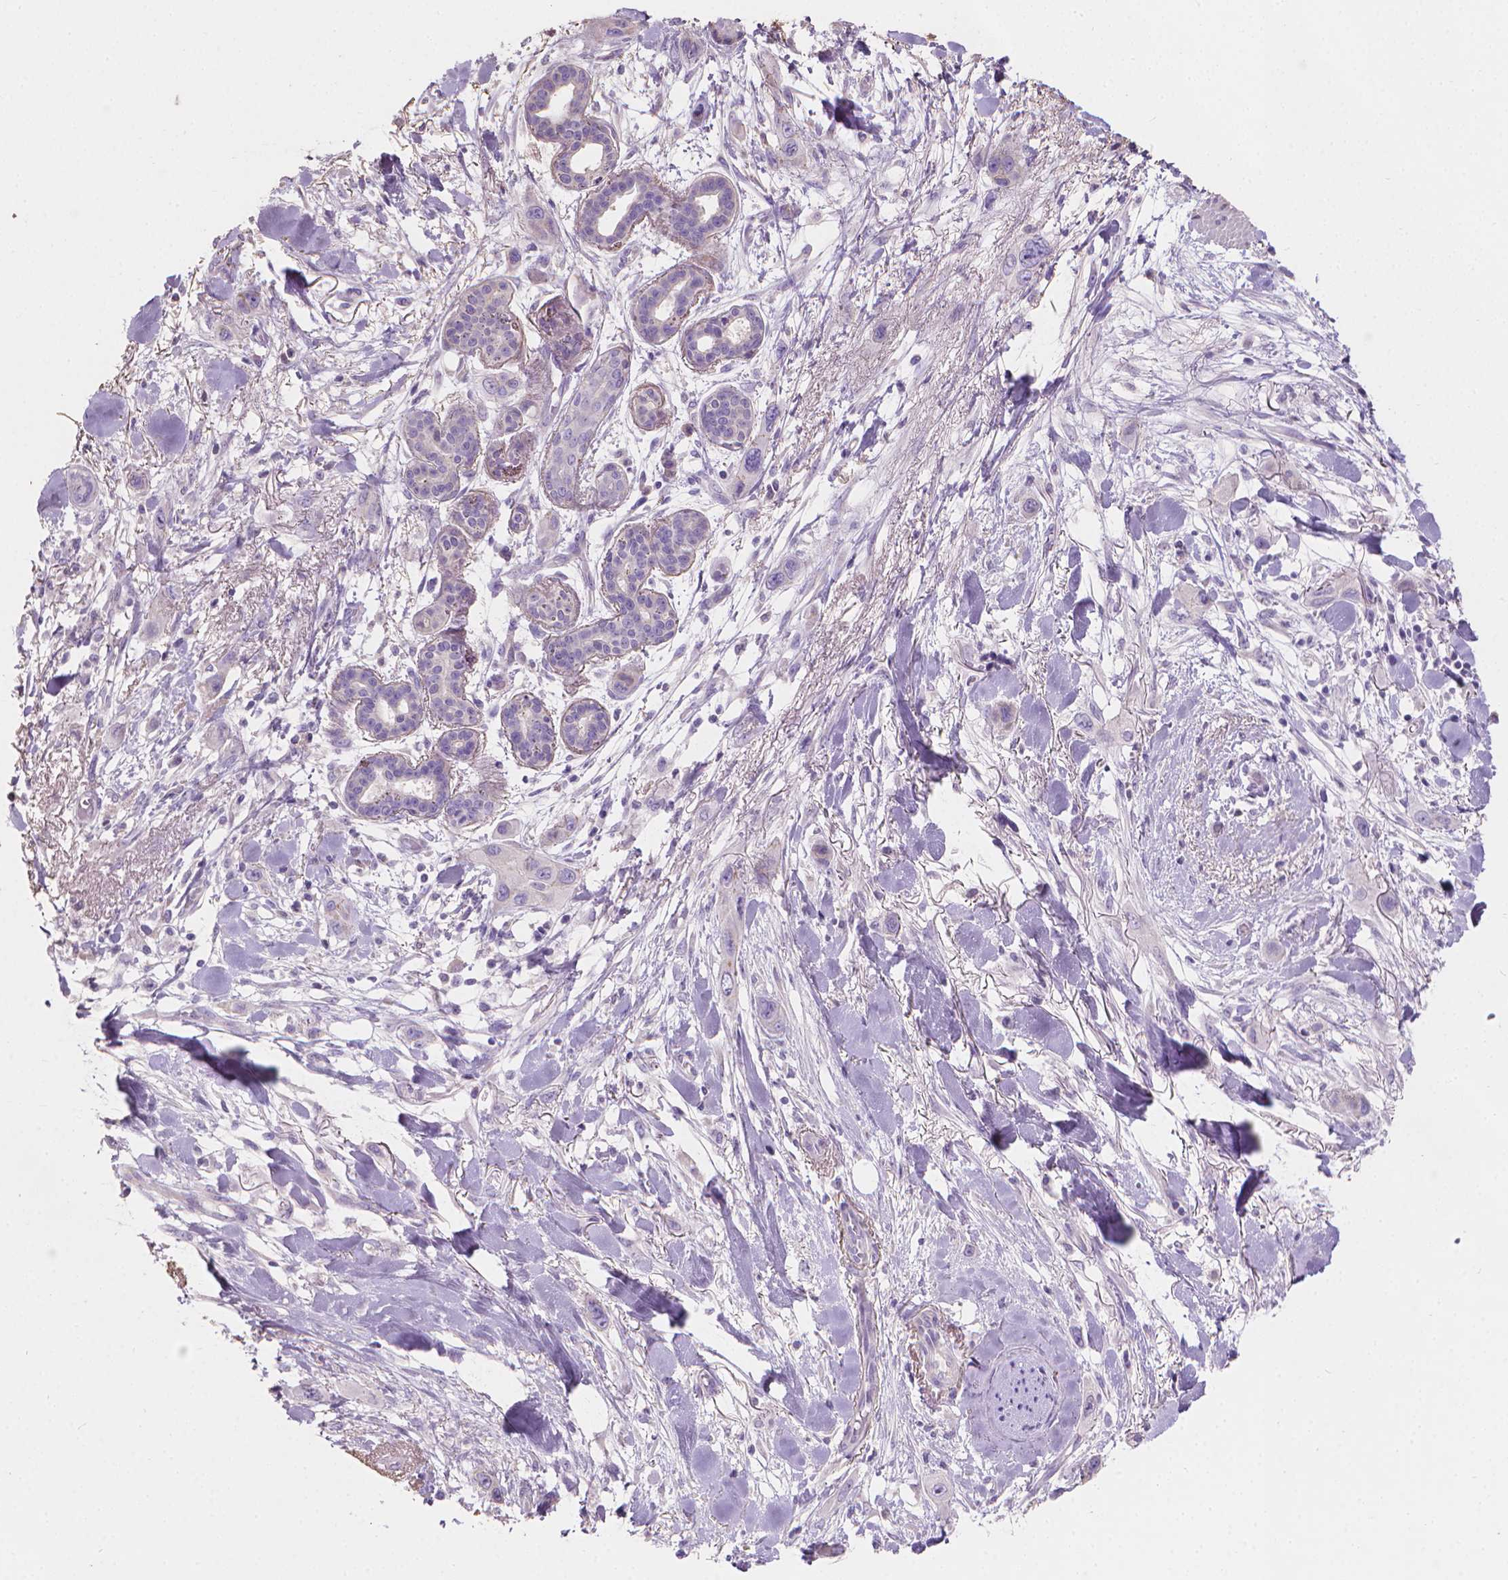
{"staining": {"intensity": "negative", "quantity": "none", "location": "none"}, "tissue": "skin cancer", "cell_type": "Tumor cells", "image_type": "cancer", "snomed": [{"axis": "morphology", "description": "Squamous cell carcinoma, NOS"}, {"axis": "topography", "description": "Skin"}], "caption": "Immunohistochemistry of skin squamous cell carcinoma exhibits no positivity in tumor cells.", "gene": "CABCOCO1", "patient": {"sex": "male", "age": 79}}